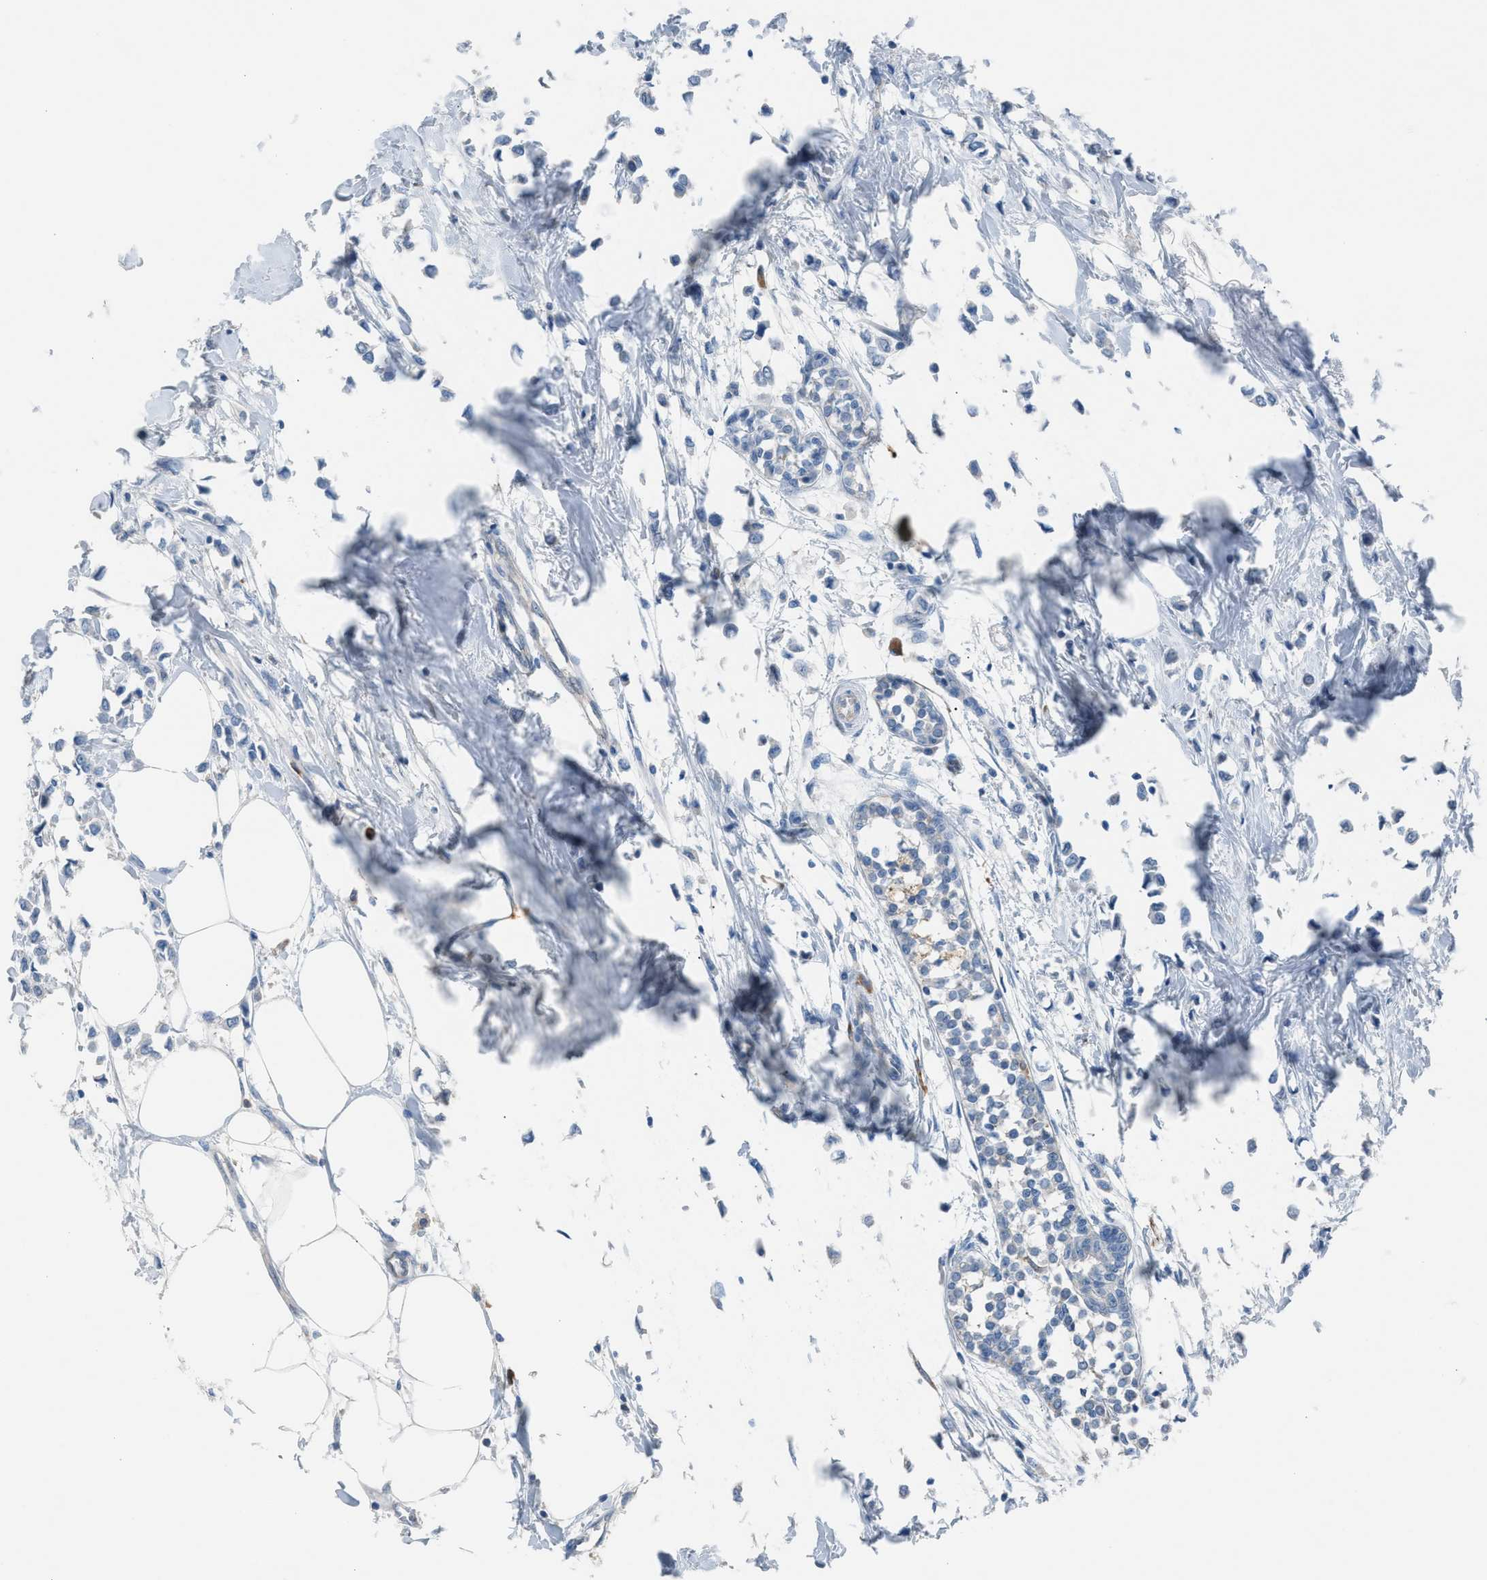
{"staining": {"intensity": "negative", "quantity": "none", "location": "none"}, "tissue": "breast cancer", "cell_type": "Tumor cells", "image_type": "cancer", "snomed": [{"axis": "morphology", "description": "Lobular carcinoma"}, {"axis": "topography", "description": "Breast"}], "caption": "Tumor cells are negative for brown protein staining in breast lobular carcinoma.", "gene": "CLEC10A", "patient": {"sex": "female", "age": 51}}